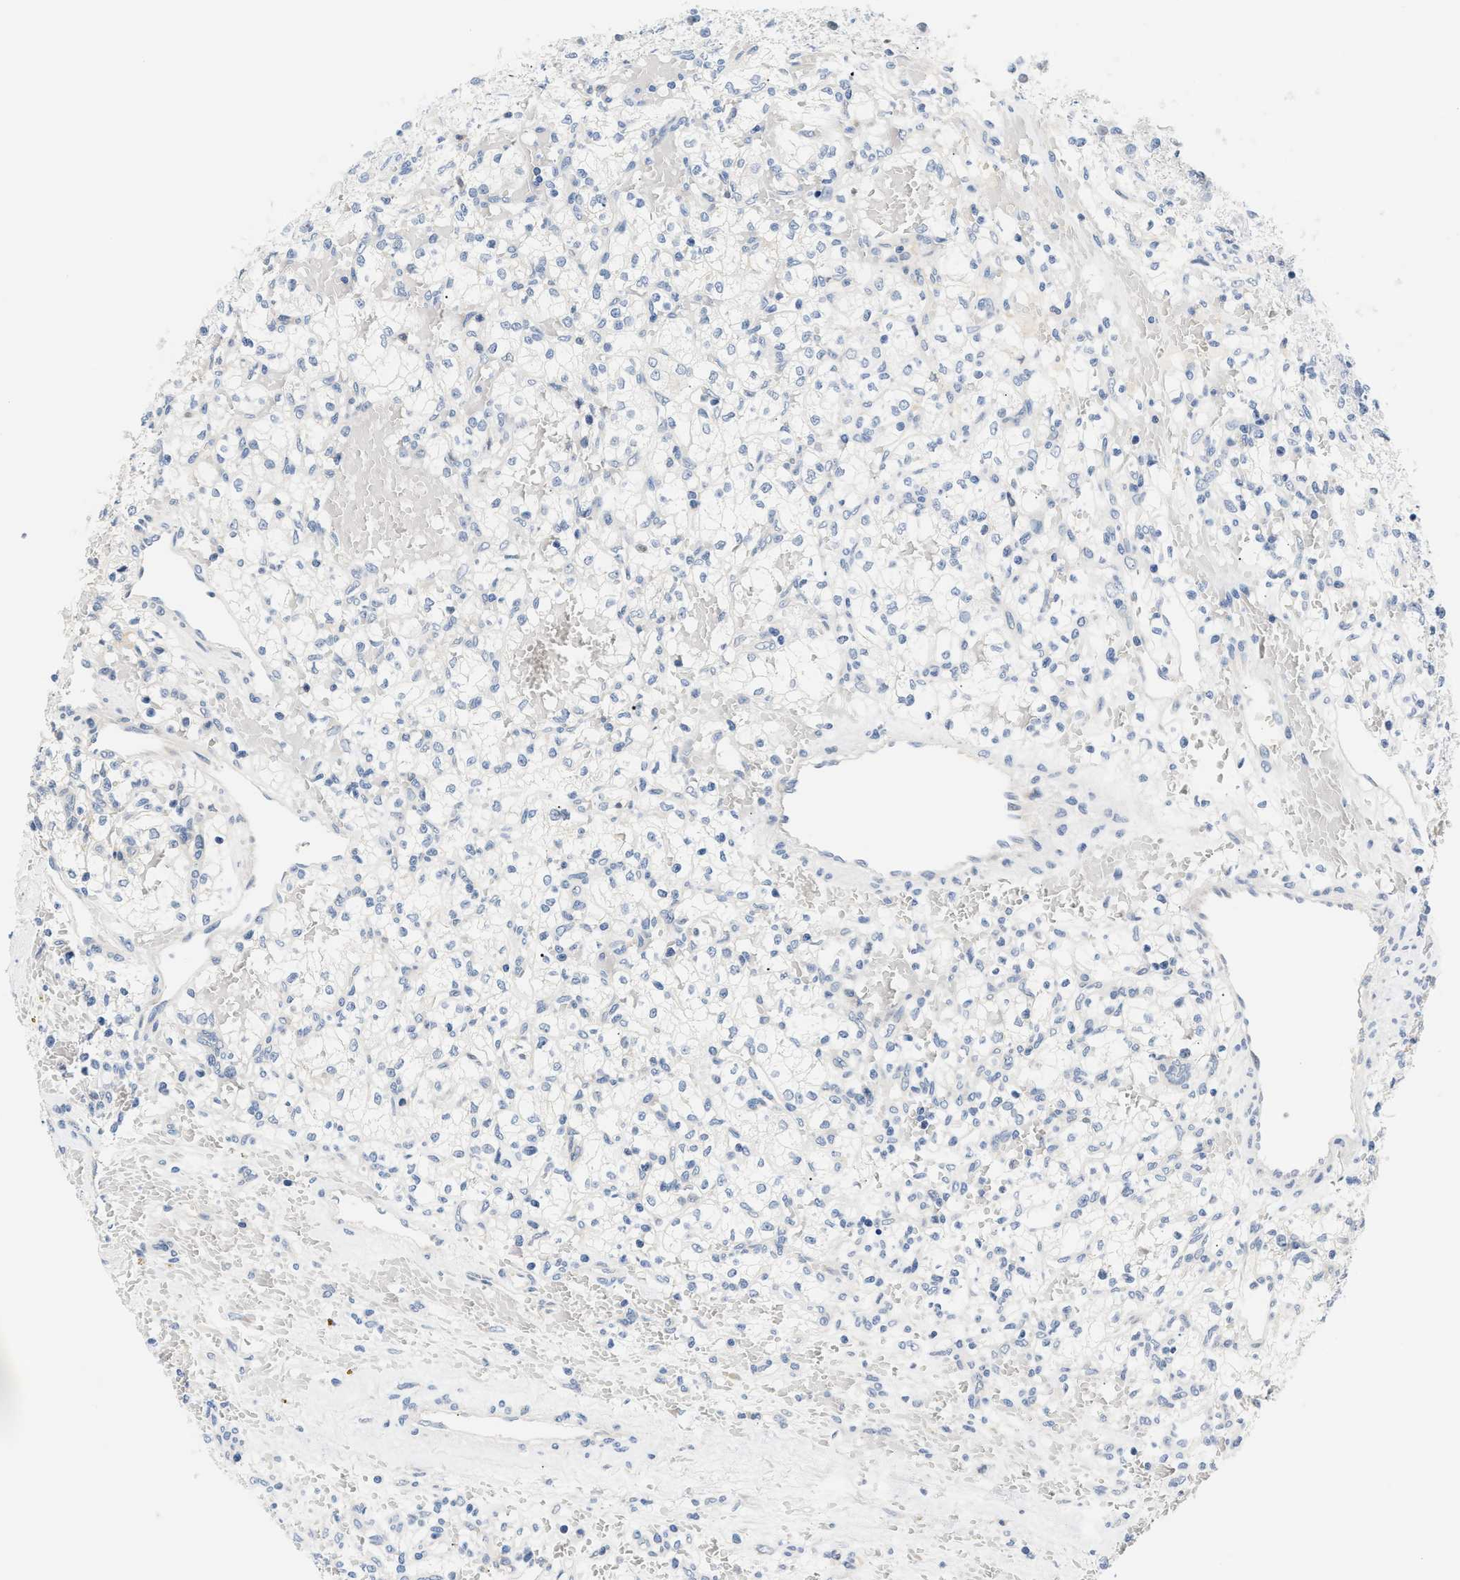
{"staining": {"intensity": "negative", "quantity": "none", "location": "none"}, "tissue": "renal cancer", "cell_type": "Tumor cells", "image_type": "cancer", "snomed": [{"axis": "morphology", "description": "Adenocarcinoma, NOS"}, {"axis": "topography", "description": "Kidney"}], "caption": "Immunohistochemistry of human renal cancer shows no staining in tumor cells. Brightfield microscopy of IHC stained with DAB (3,3'-diaminobenzidine) (brown) and hematoxylin (blue), captured at high magnification.", "gene": "TNIP2", "patient": {"sex": "female", "age": 60}}